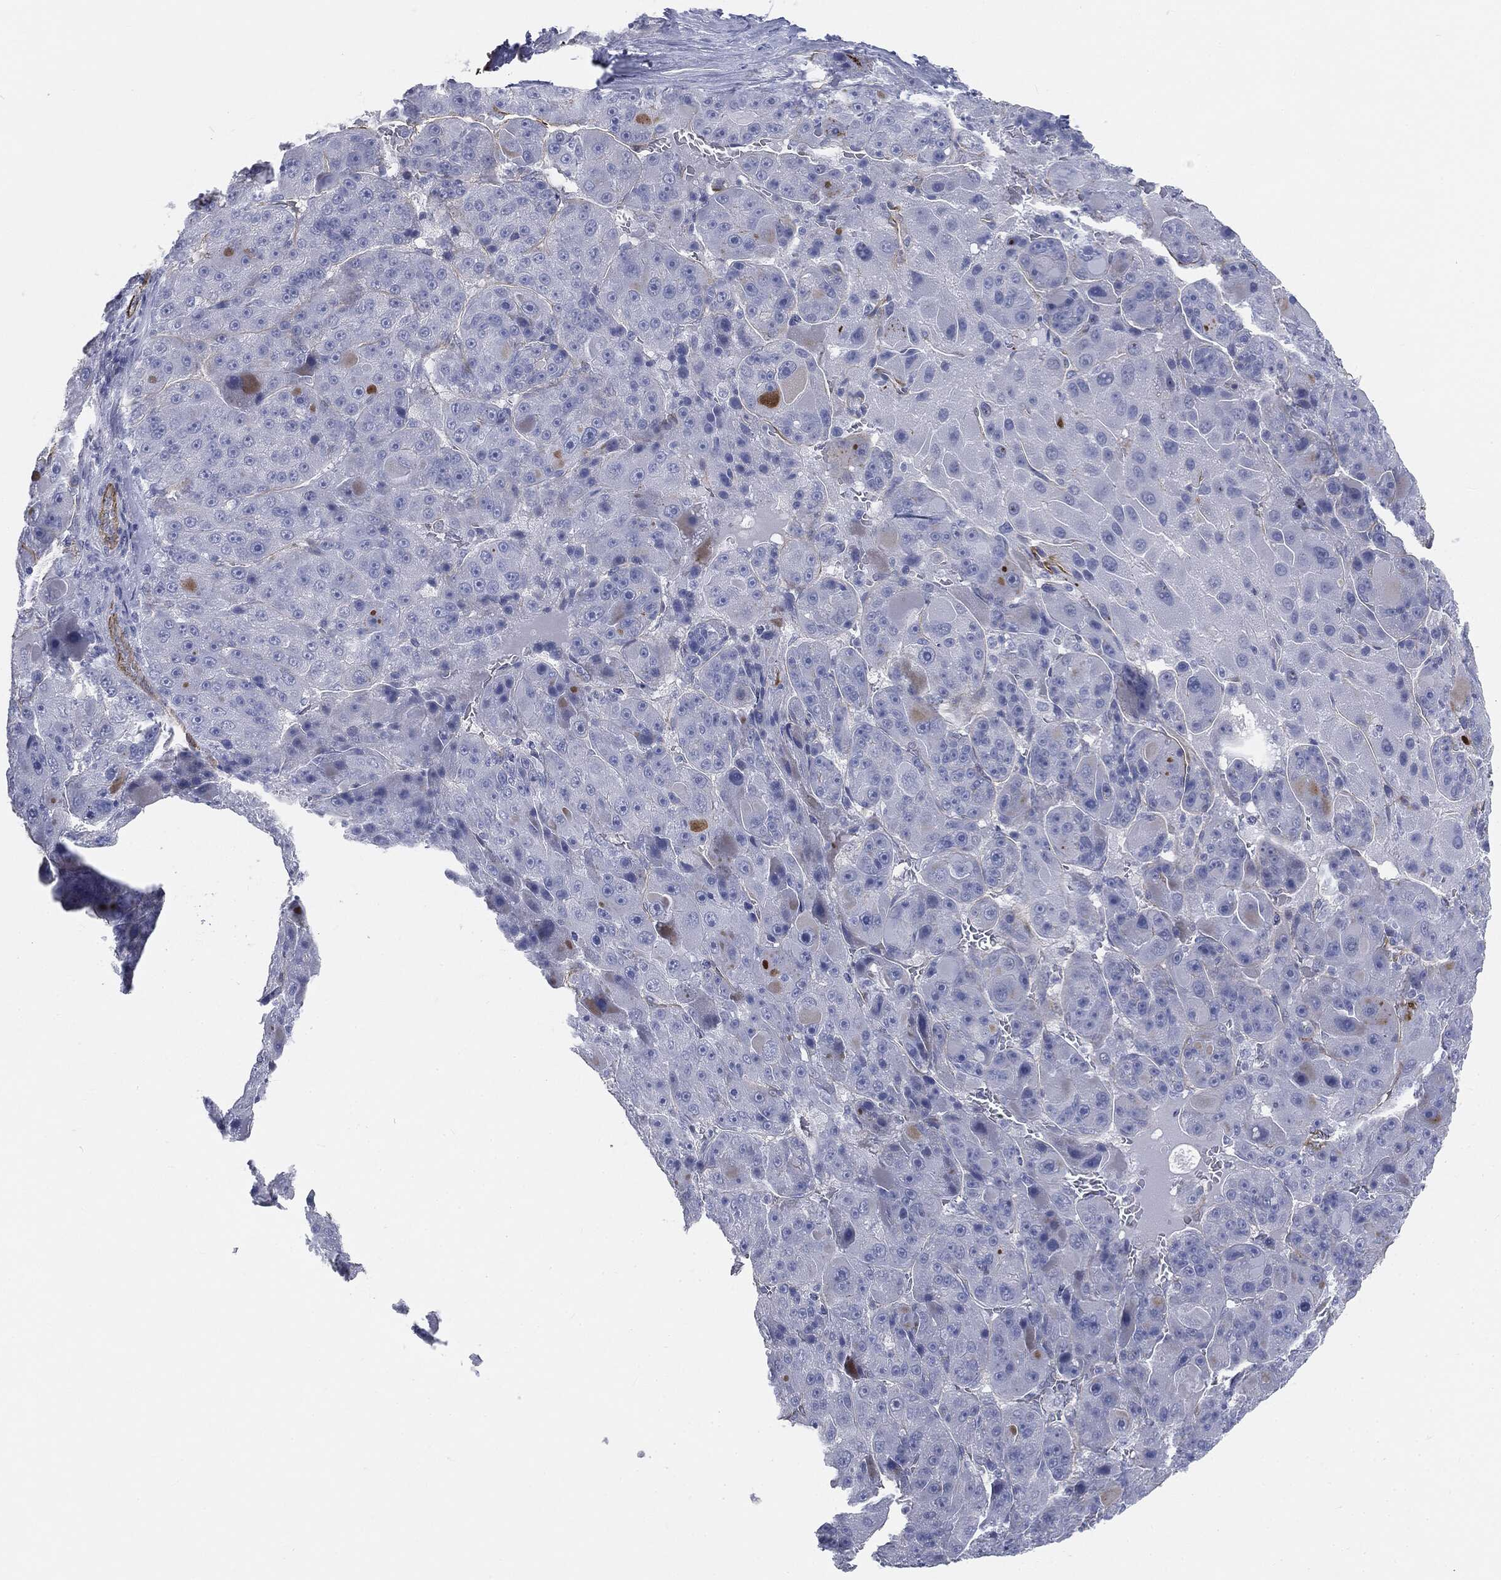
{"staining": {"intensity": "negative", "quantity": "none", "location": "none"}, "tissue": "liver cancer", "cell_type": "Tumor cells", "image_type": "cancer", "snomed": [{"axis": "morphology", "description": "Carcinoma, Hepatocellular, NOS"}, {"axis": "topography", "description": "Liver"}], "caption": "Histopathology image shows no protein expression in tumor cells of liver hepatocellular carcinoma tissue.", "gene": "MUC5AC", "patient": {"sex": "male", "age": 76}}